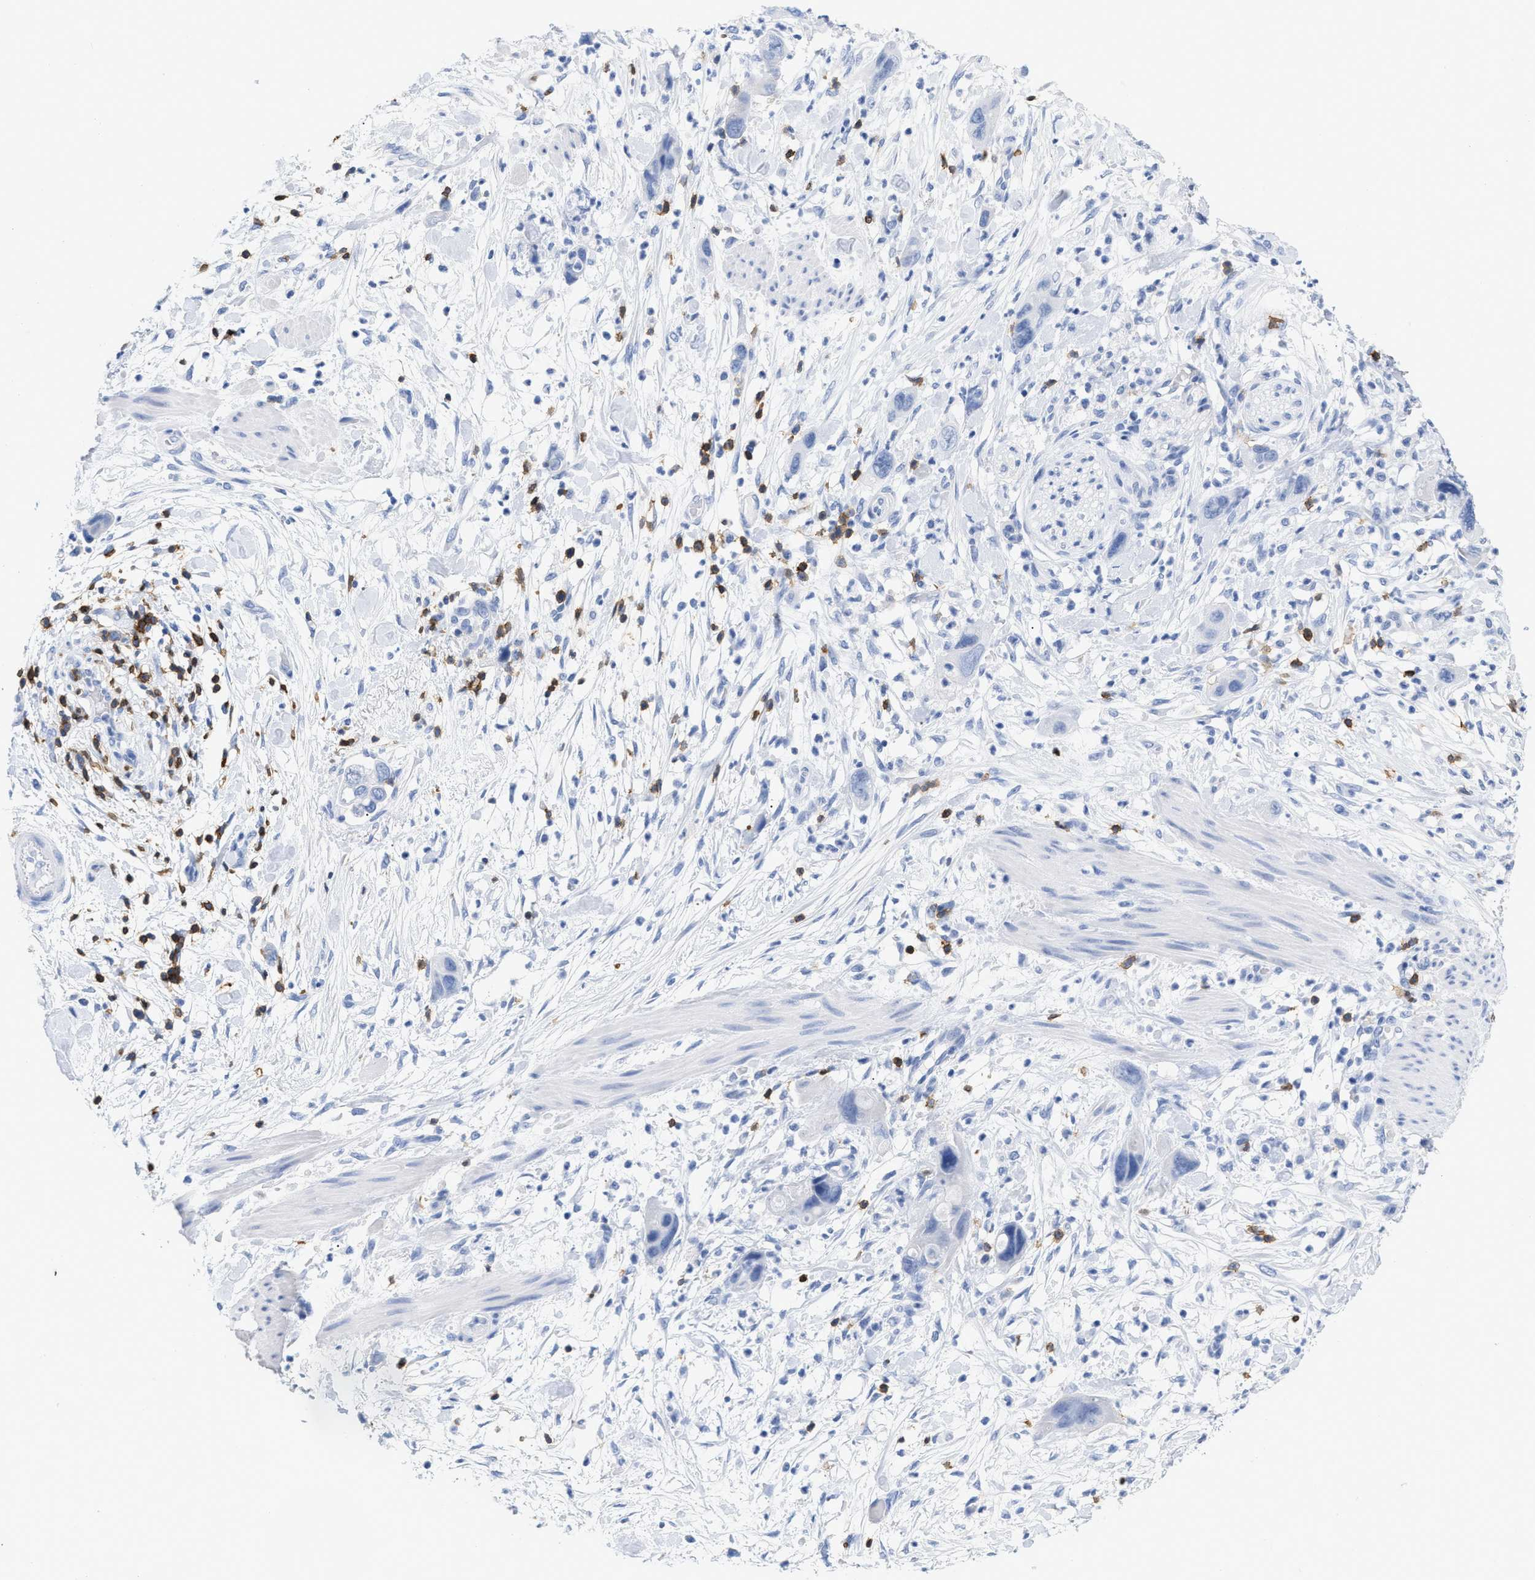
{"staining": {"intensity": "negative", "quantity": "none", "location": "none"}, "tissue": "pancreatic cancer", "cell_type": "Tumor cells", "image_type": "cancer", "snomed": [{"axis": "morphology", "description": "Adenocarcinoma, NOS"}, {"axis": "topography", "description": "Pancreas"}], "caption": "Pancreatic adenocarcinoma stained for a protein using IHC displays no staining tumor cells.", "gene": "CD5", "patient": {"sex": "female", "age": 71}}